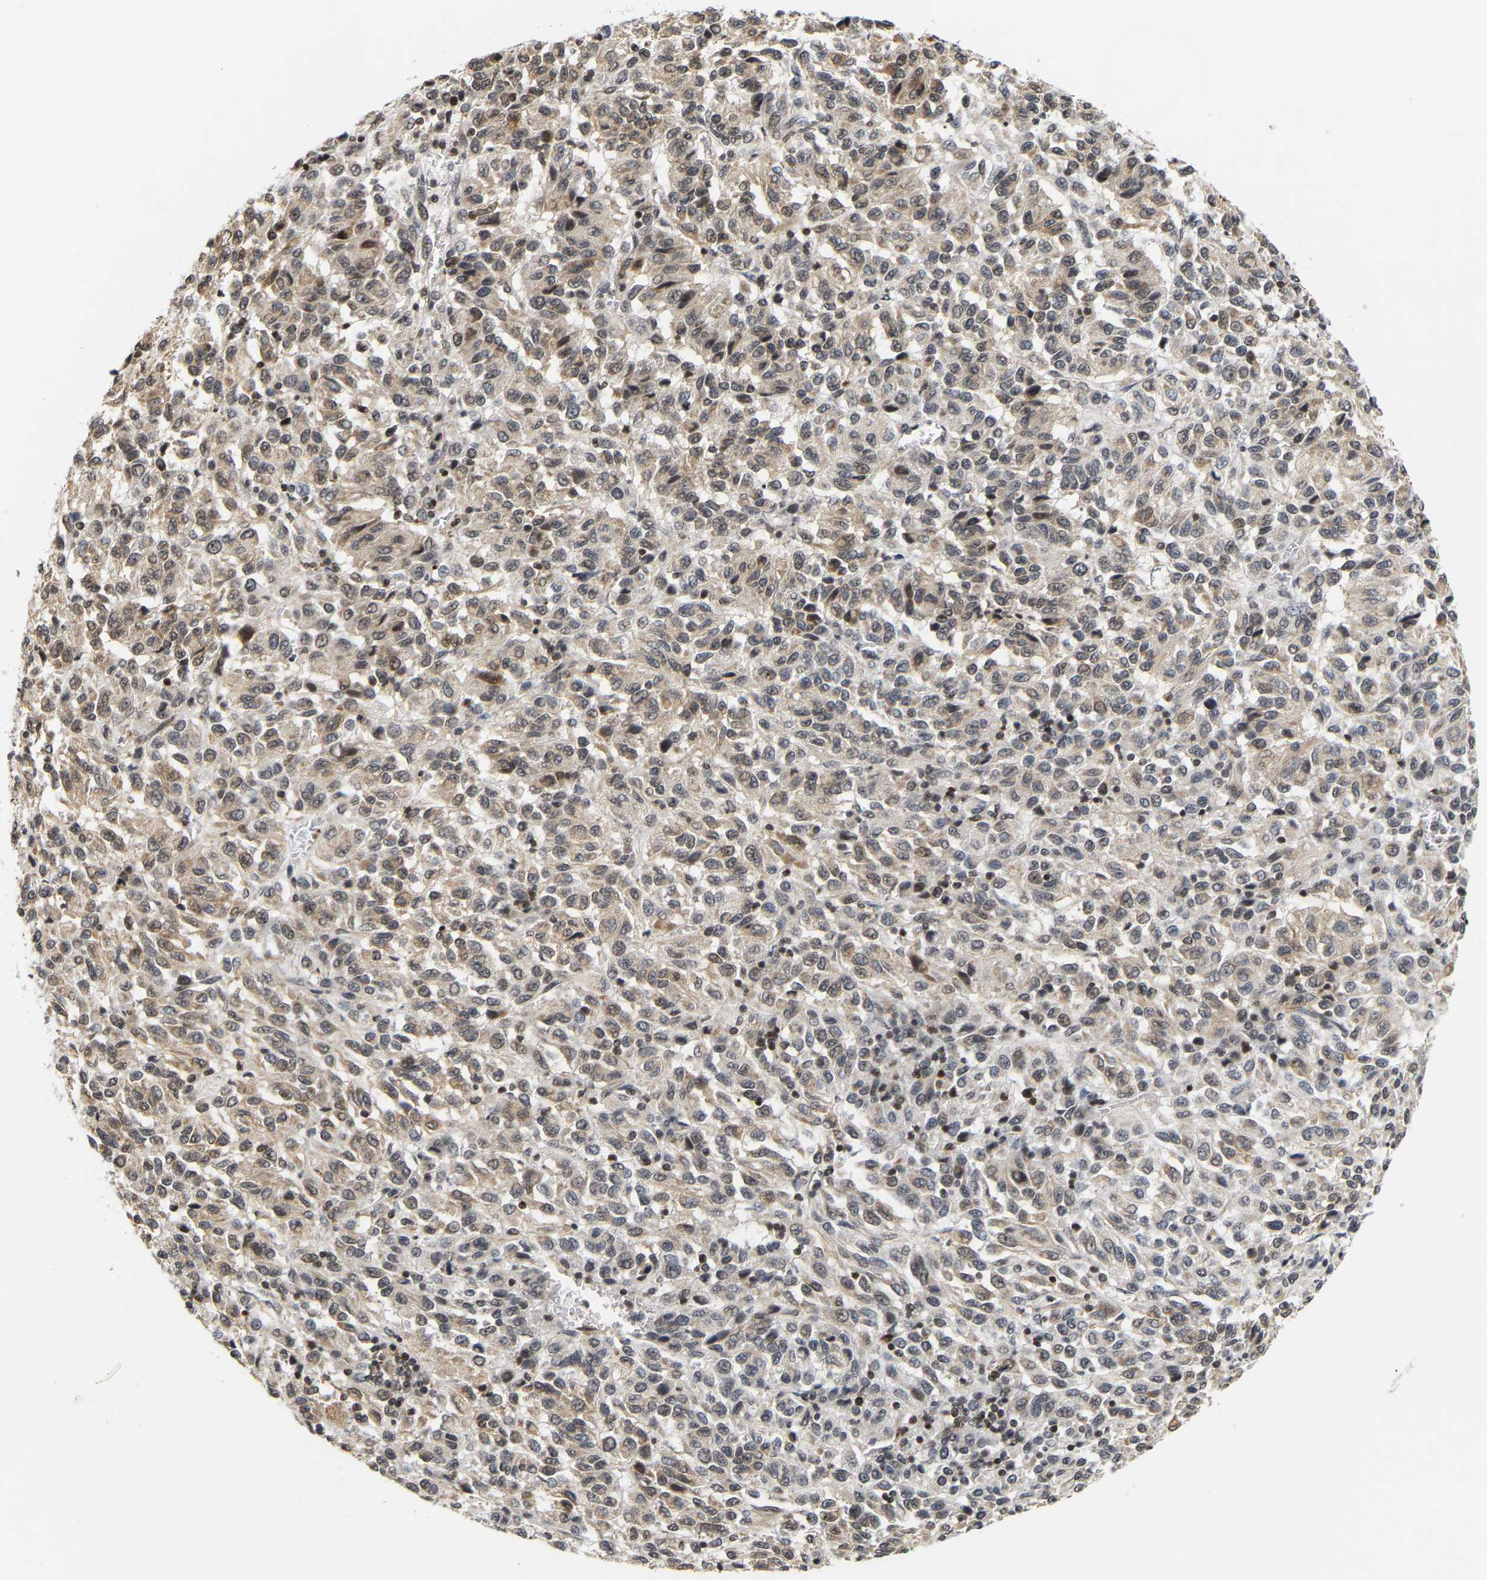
{"staining": {"intensity": "weak", "quantity": ">75%", "location": "cytoplasmic/membranous,nuclear"}, "tissue": "melanoma", "cell_type": "Tumor cells", "image_type": "cancer", "snomed": [{"axis": "morphology", "description": "Malignant melanoma, Metastatic site"}, {"axis": "topography", "description": "Lung"}], "caption": "Protein staining demonstrates weak cytoplasmic/membranous and nuclear positivity in approximately >75% of tumor cells in malignant melanoma (metastatic site).", "gene": "ANKRD6", "patient": {"sex": "male", "age": 64}}